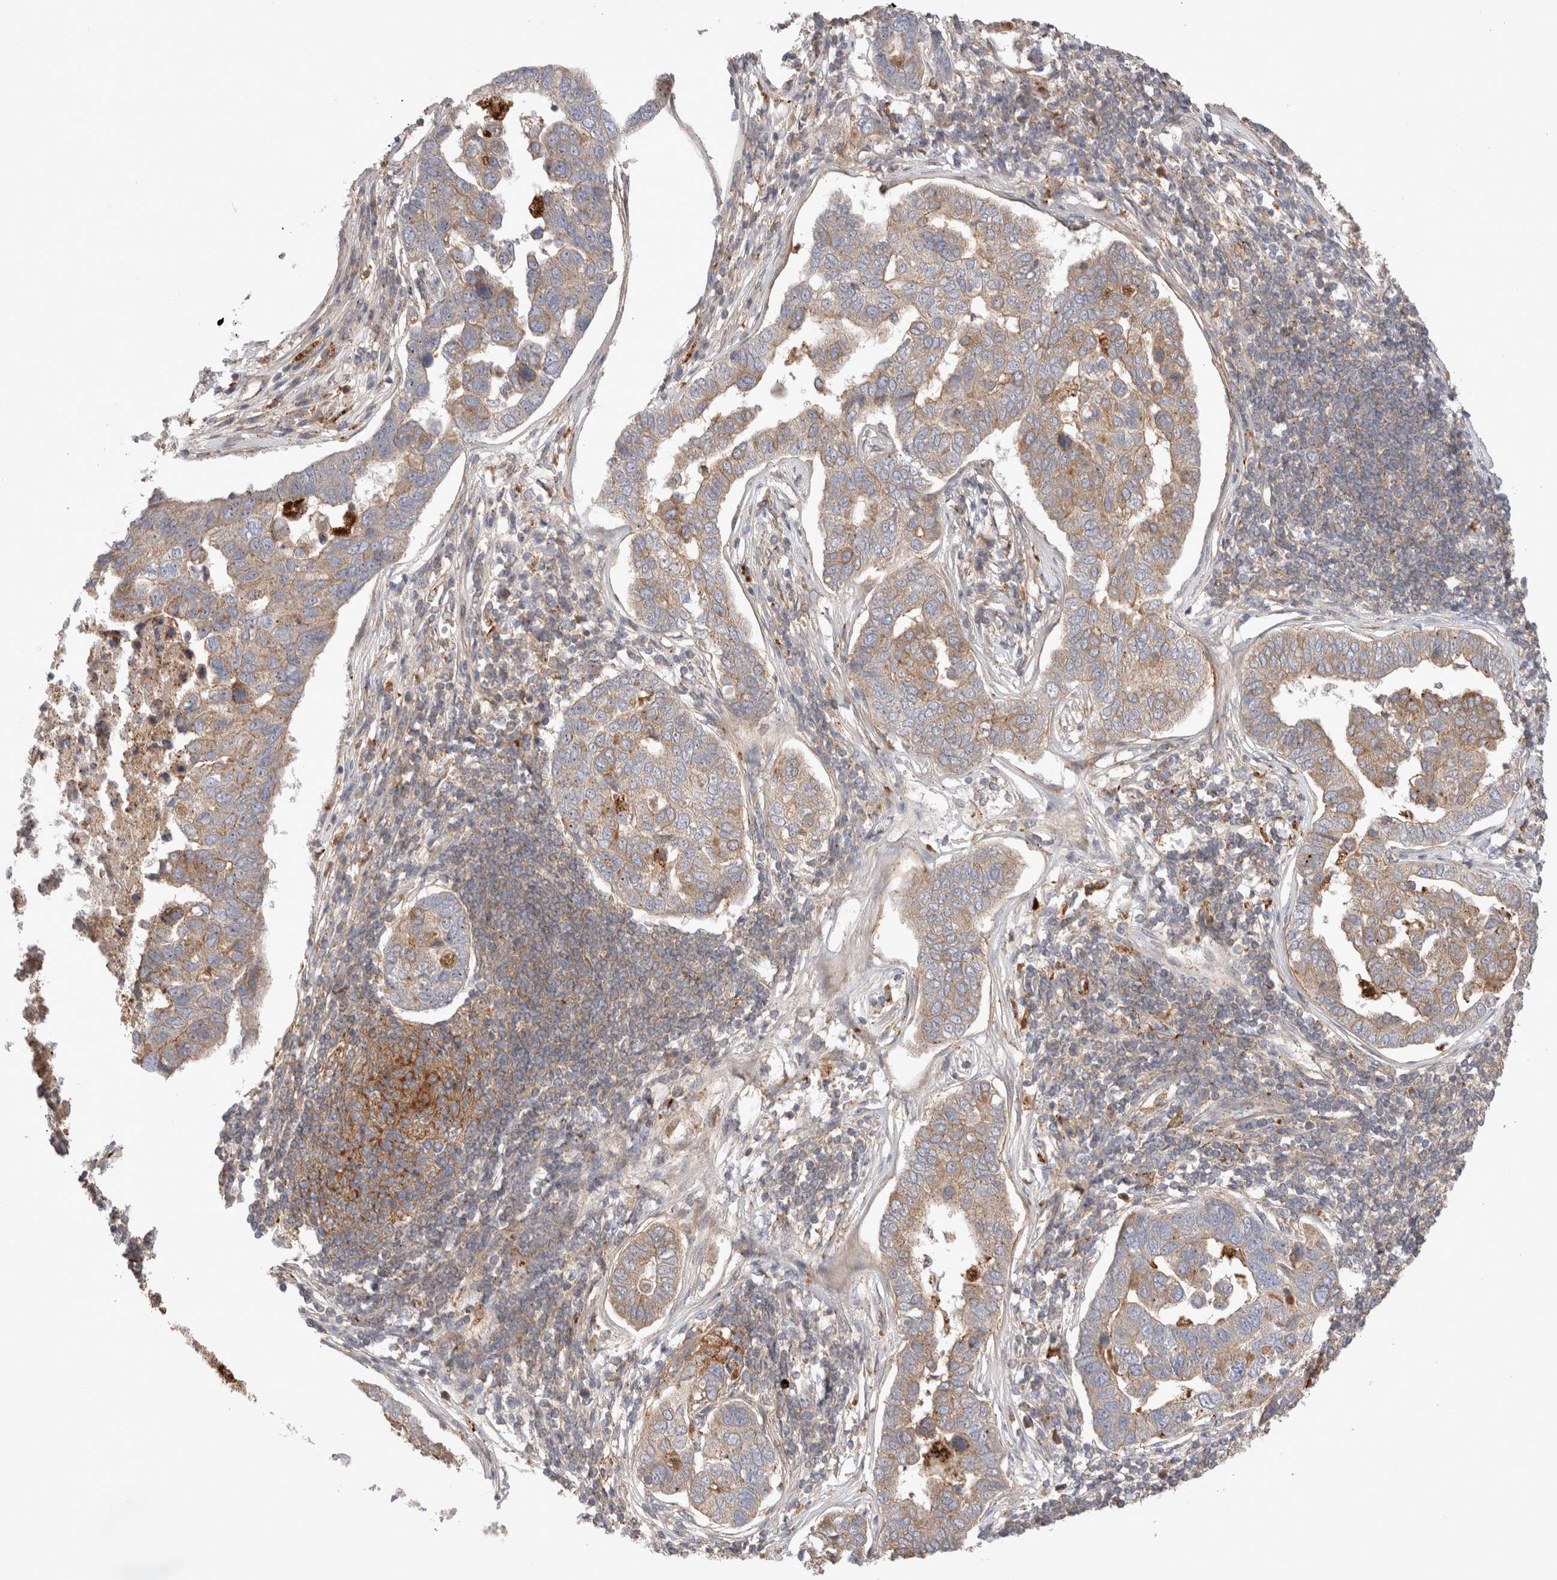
{"staining": {"intensity": "weak", "quantity": ">75%", "location": "cytoplasmic/membranous"}, "tissue": "pancreatic cancer", "cell_type": "Tumor cells", "image_type": "cancer", "snomed": [{"axis": "morphology", "description": "Adenocarcinoma, NOS"}, {"axis": "topography", "description": "Pancreas"}], "caption": "Protein staining of adenocarcinoma (pancreatic) tissue shows weak cytoplasmic/membranous positivity in approximately >75% of tumor cells.", "gene": "VPS28", "patient": {"sex": "female", "age": 61}}